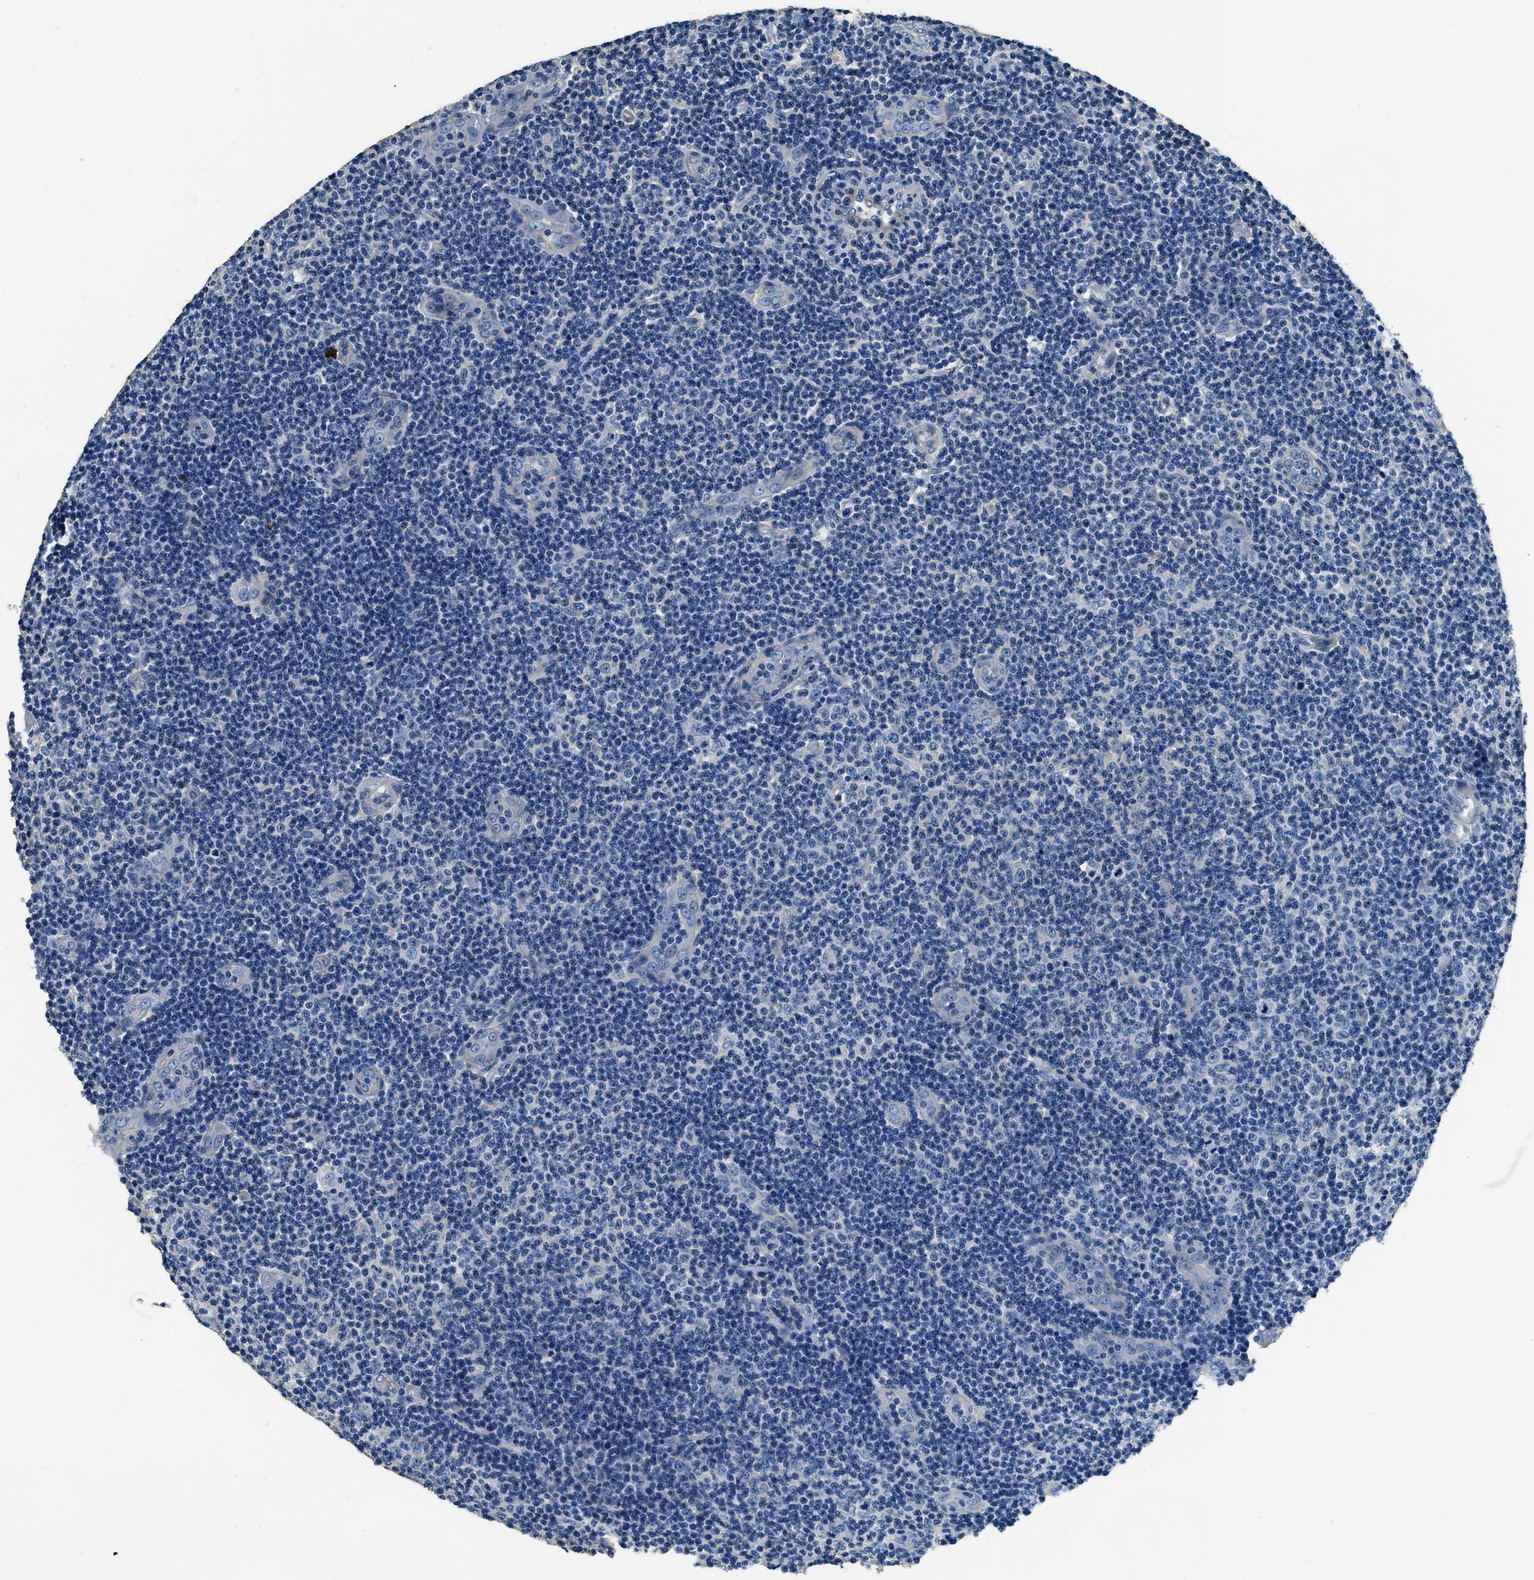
{"staining": {"intensity": "negative", "quantity": "none", "location": "none"}, "tissue": "lymphoma", "cell_type": "Tumor cells", "image_type": "cancer", "snomed": [{"axis": "morphology", "description": "Malignant lymphoma, non-Hodgkin's type, Low grade"}, {"axis": "topography", "description": "Lymph node"}], "caption": "Lymphoma was stained to show a protein in brown. There is no significant positivity in tumor cells. The staining is performed using DAB brown chromogen with nuclei counter-stained in using hematoxylin.", "gene": "TMEM186", "patient": {"sex": "male", "age": 83}}